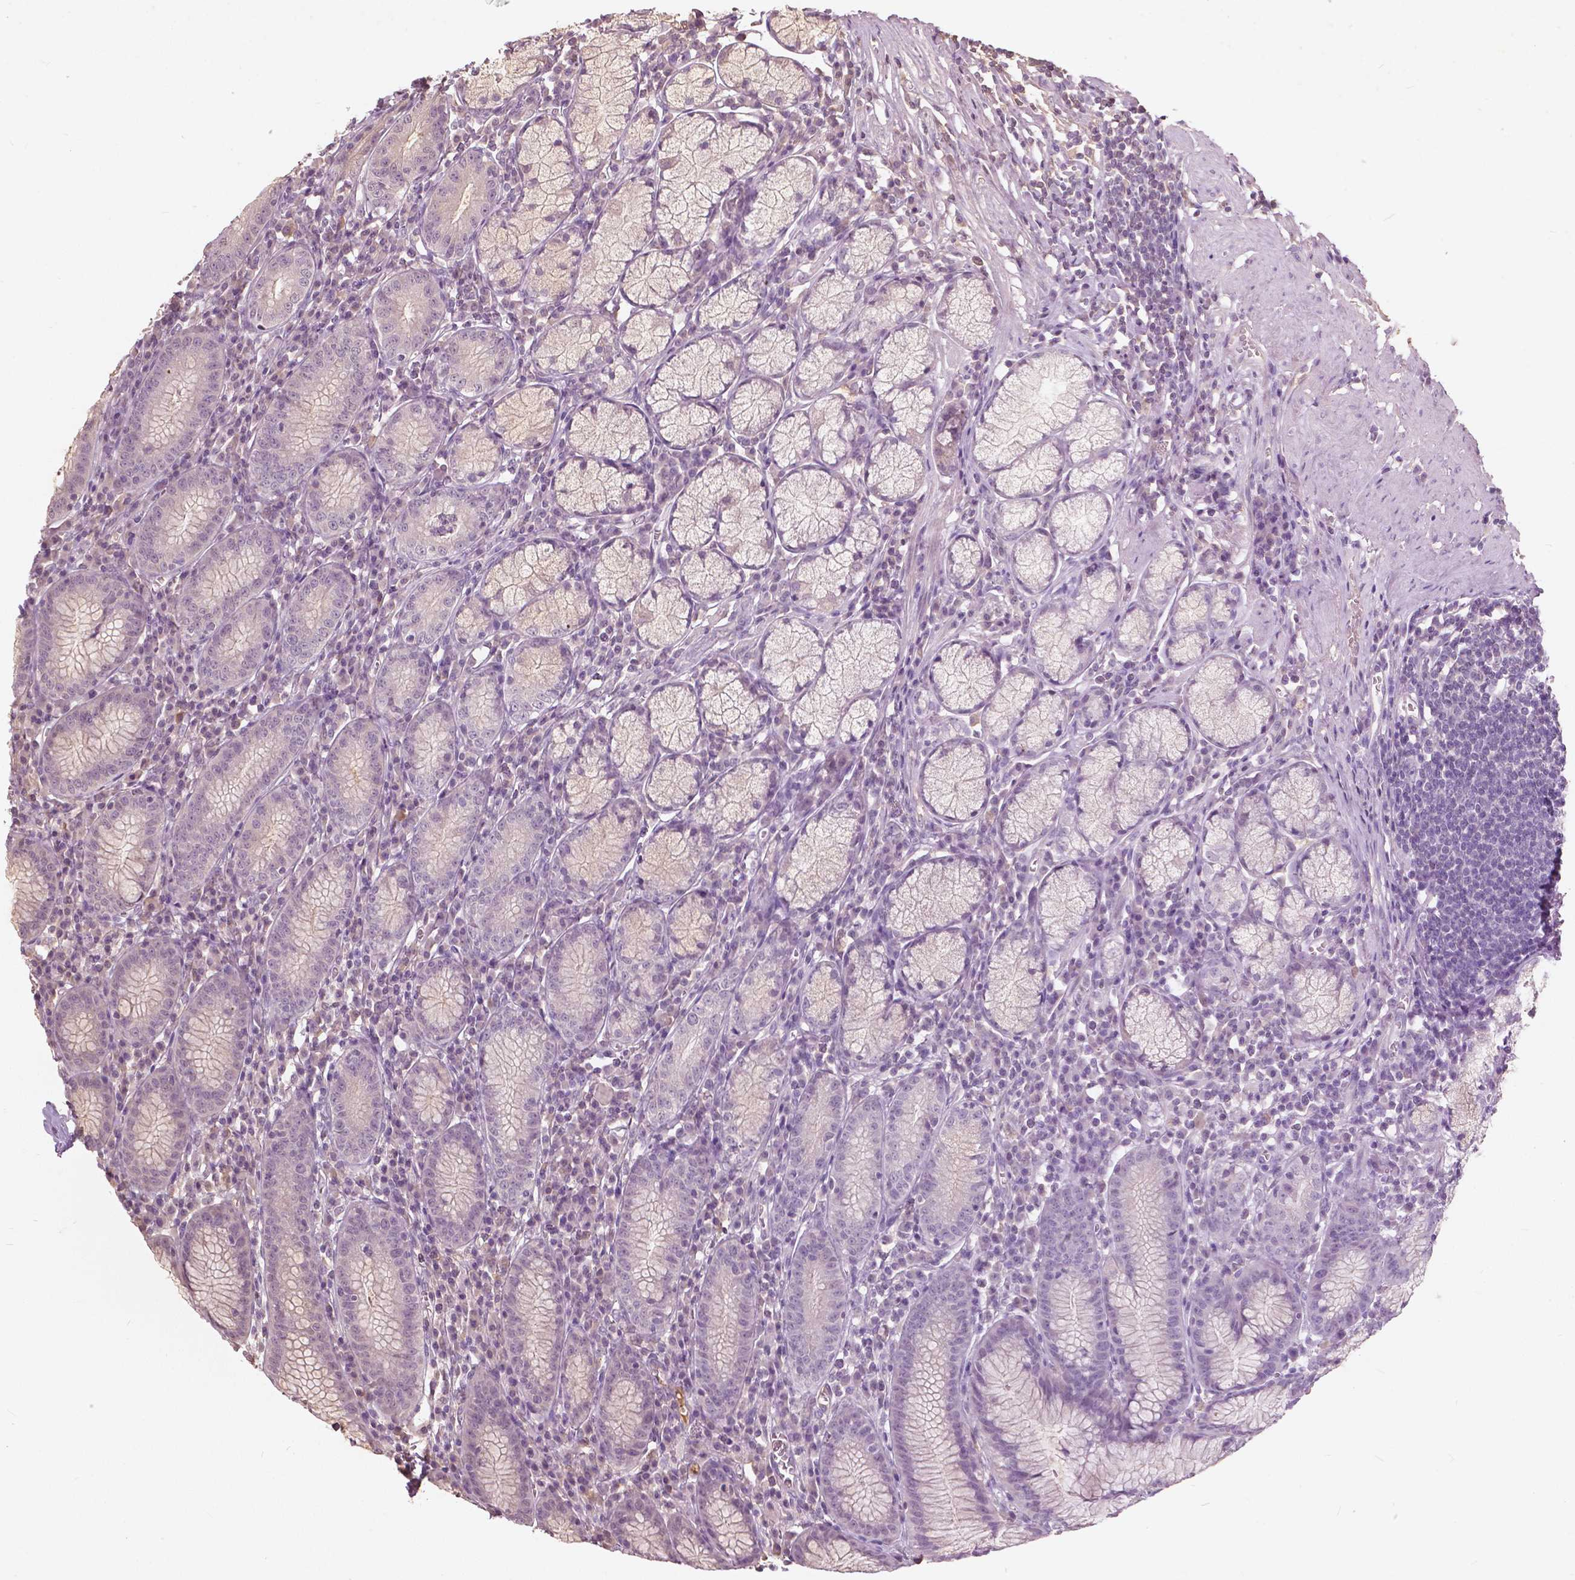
{"staining": {"intensity": "weak", "quantity": "<25%", "location": "cytoplasmic/membranous"}, "tissue": "stomach", "cell_type": "Glandular cells", "image_type": "normal", "snomed": [{"axis": "morphology", "description": "Normal tissue, NOS"}, {"axis": "topography", "description": "Stomach"}], "caption": "An image of human stomach is negative for staining in glandular cells. (Immunohistochemistry (ihc), brightfield microscopy, high magnification).", "gene": "ANGPTL4", "patient": {"sex": "male", "age": 55}}